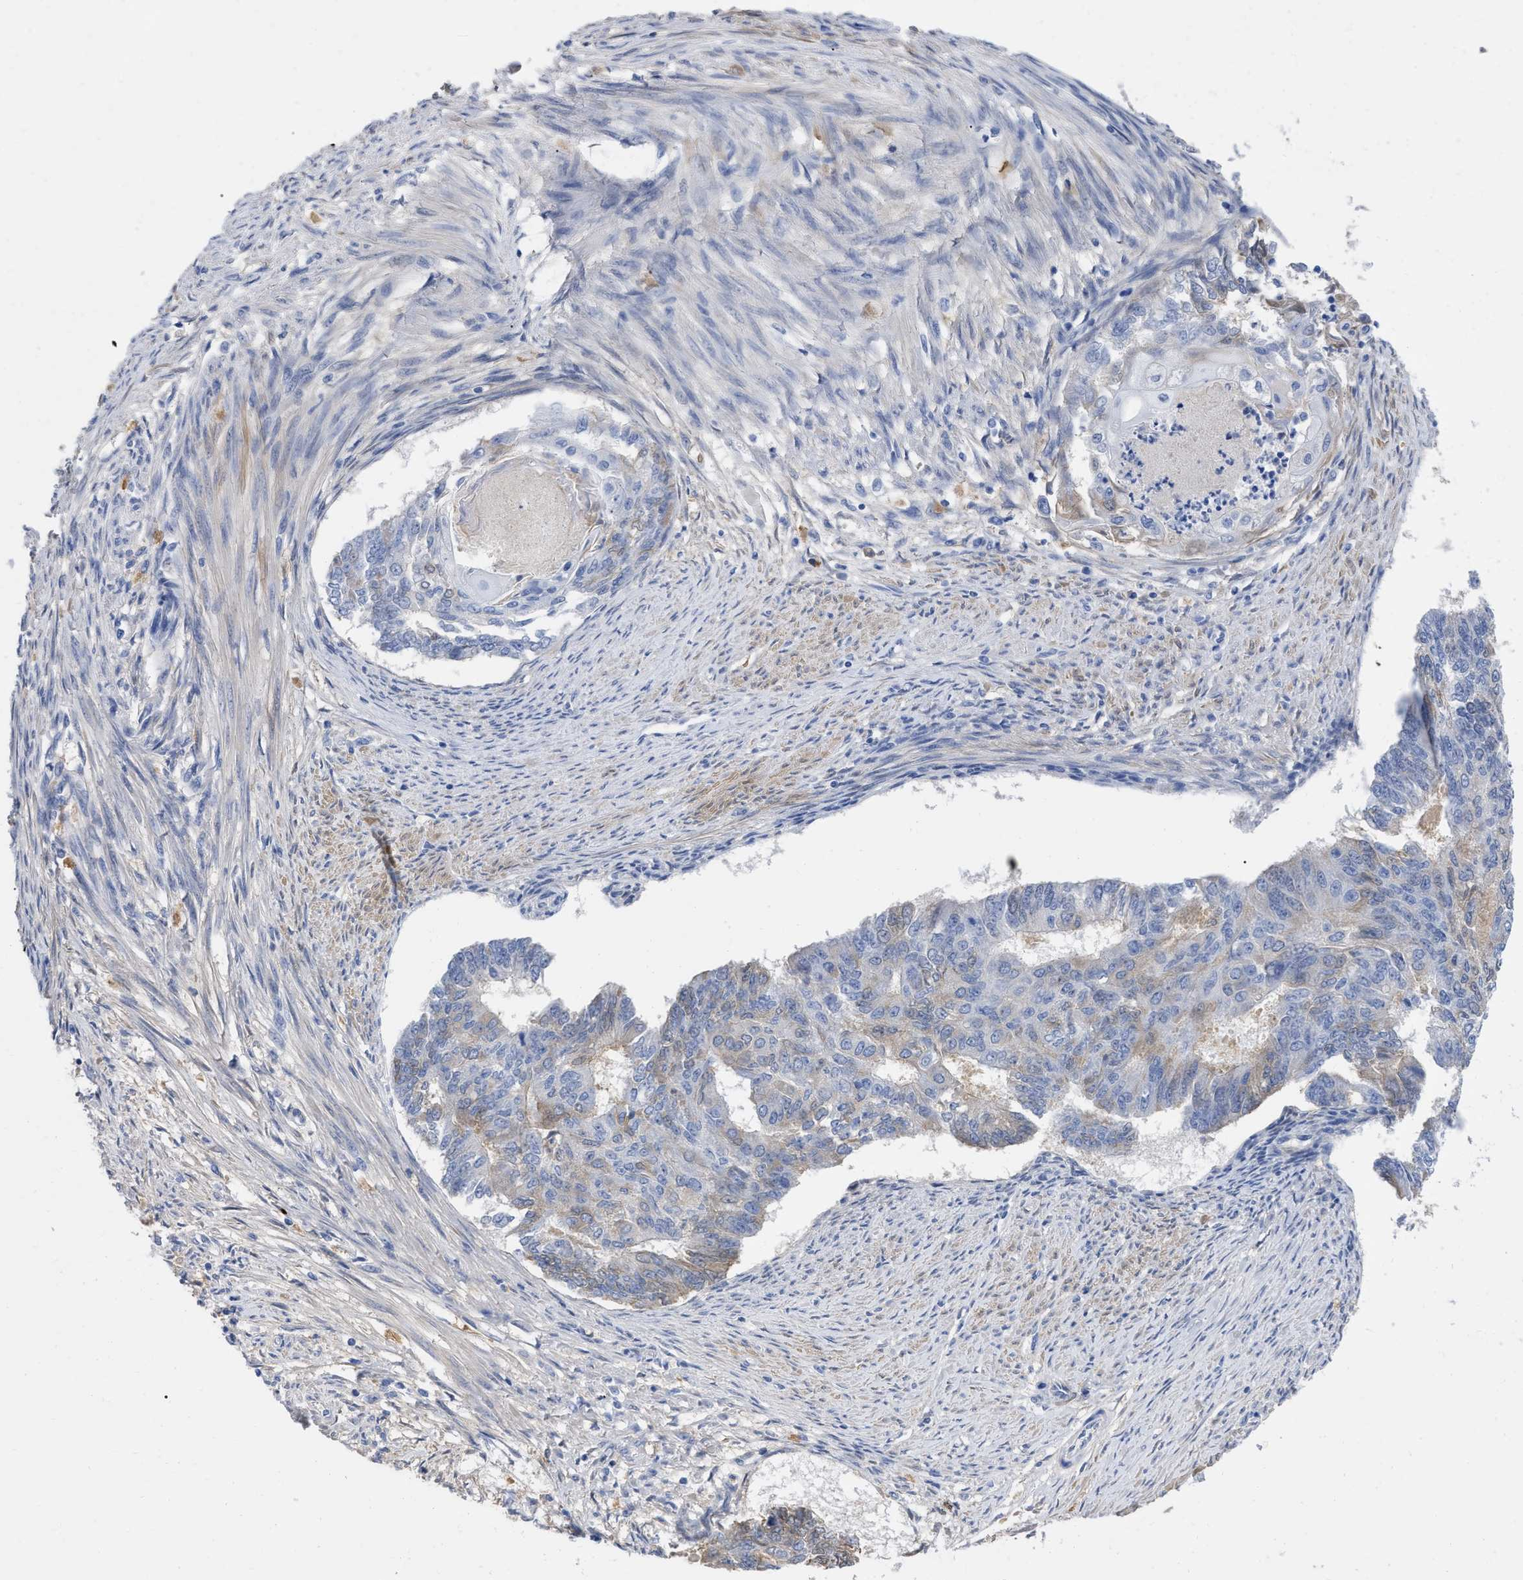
{"staining": {"intensity": "weak", "quantity": "<25%", "location": "cytoplasmic/membranous"}, "tissue": "endometrial cancer", "cell_type": "Tumor cells", "image_type": "cancer", "snomed": [{"axis": "morphology", "description": "Adenocarcinoma, NOS"}, {"axis": "topography", "description": "Endometrium"}], "caption": "Adenocarcinoma (endometrial) was stained to show a protein in brown. There is no significant positivity in tumor cells.", "gene": "IGHV5-51", "patient": {"sex": "female", "age": 32}}